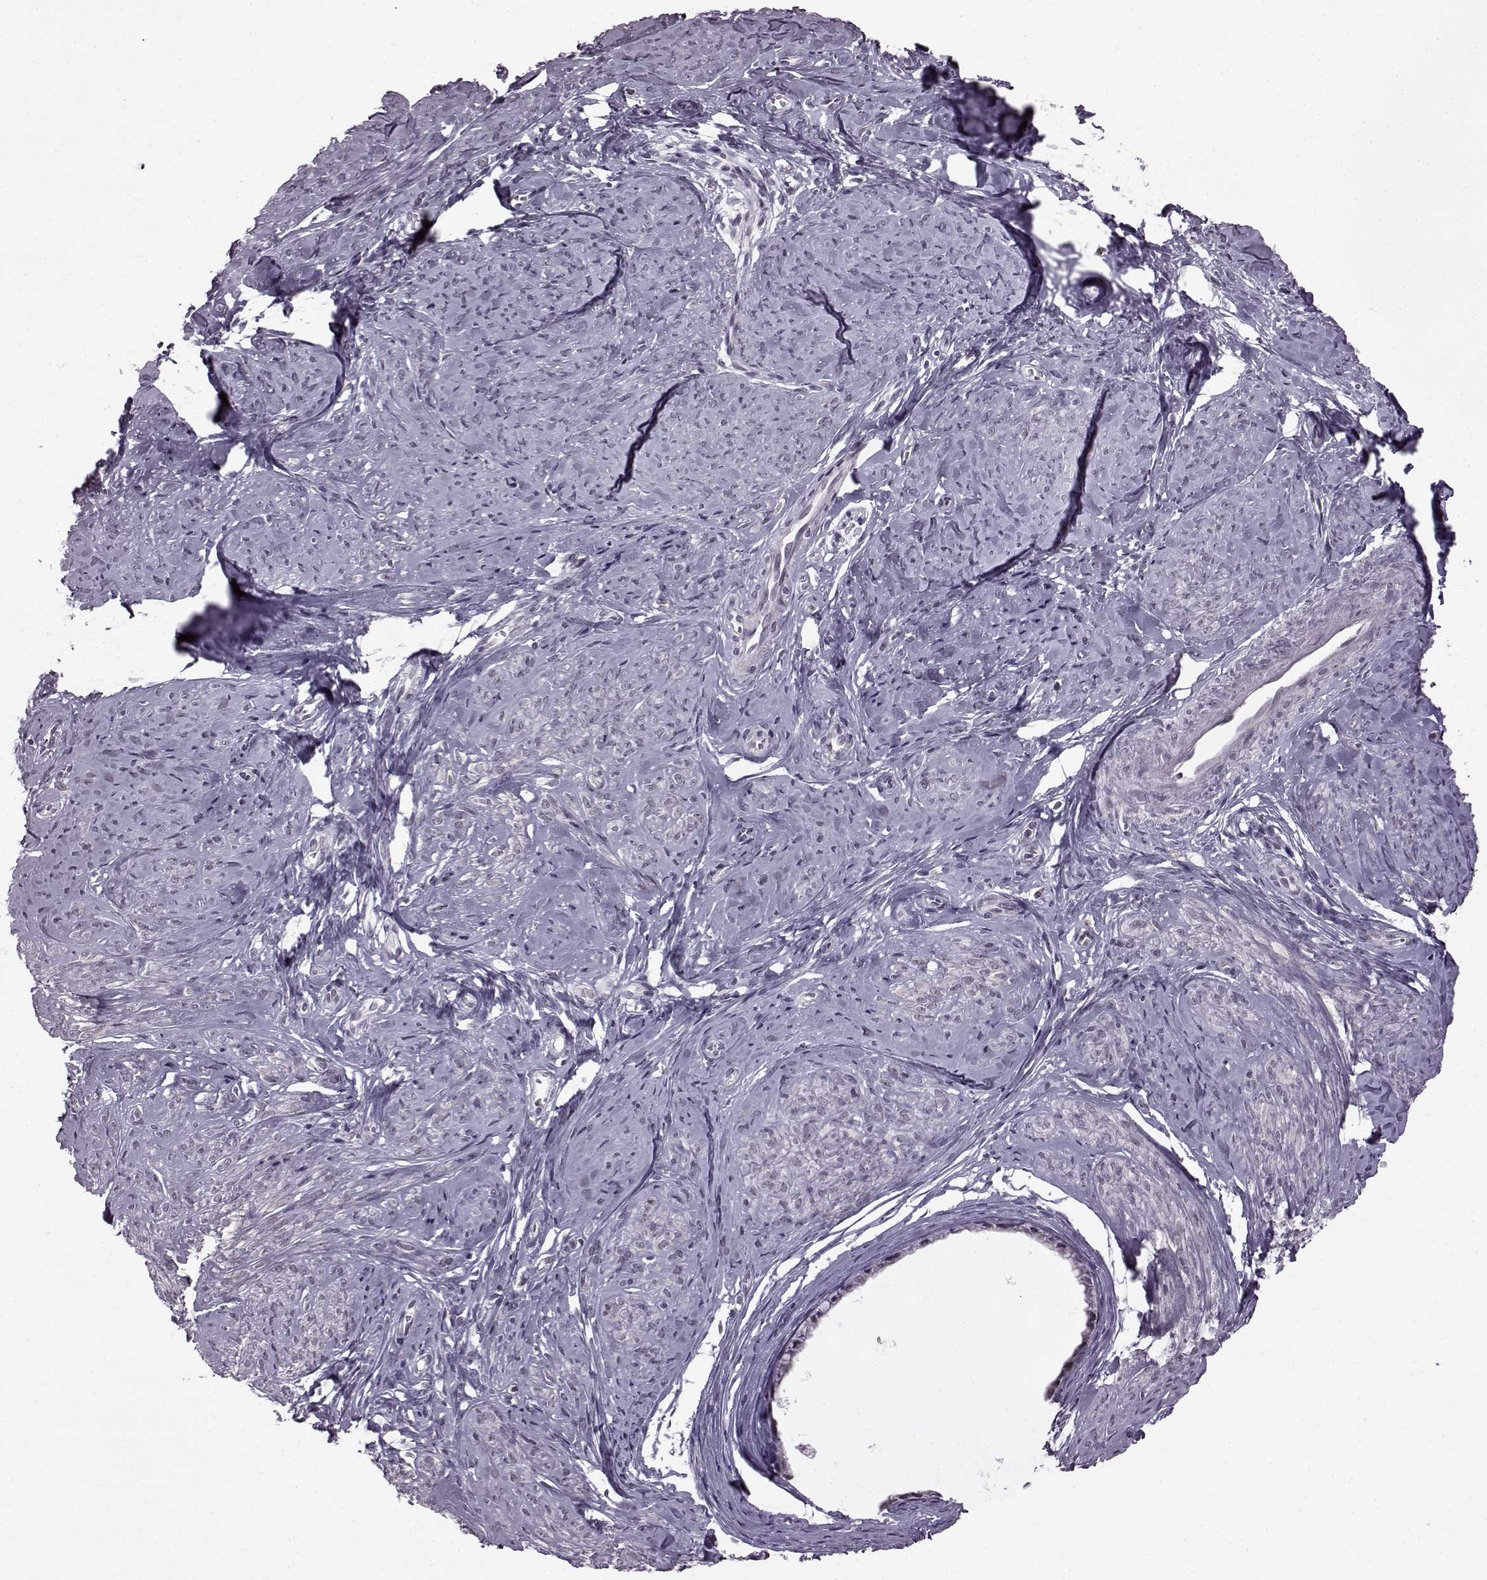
{"staining": {"intensity": "weak", "quantity": "25%-75%", "location": "cytoplasmic/membranous"}, "tissue": "smooth muscle", "cell_type": "Smooth muscle cells", "image_type": "normal", "snomed": [{"axis": "morphology", "description": "Normal tissue, NOS"}, {"axis": "topography", "description": "Smooth muscle"}], "caption": "The micrograph shows staining of unremarkable smooth muscle, revealing weak cytoplasmic/membranous protein staining (brown color) within smooth muscle cells. The protein of interest is shown in brown color, while the nuclei are stained blue.", "gene": "SLC28A2", "patient": {"sex": "female", "age": 48}}